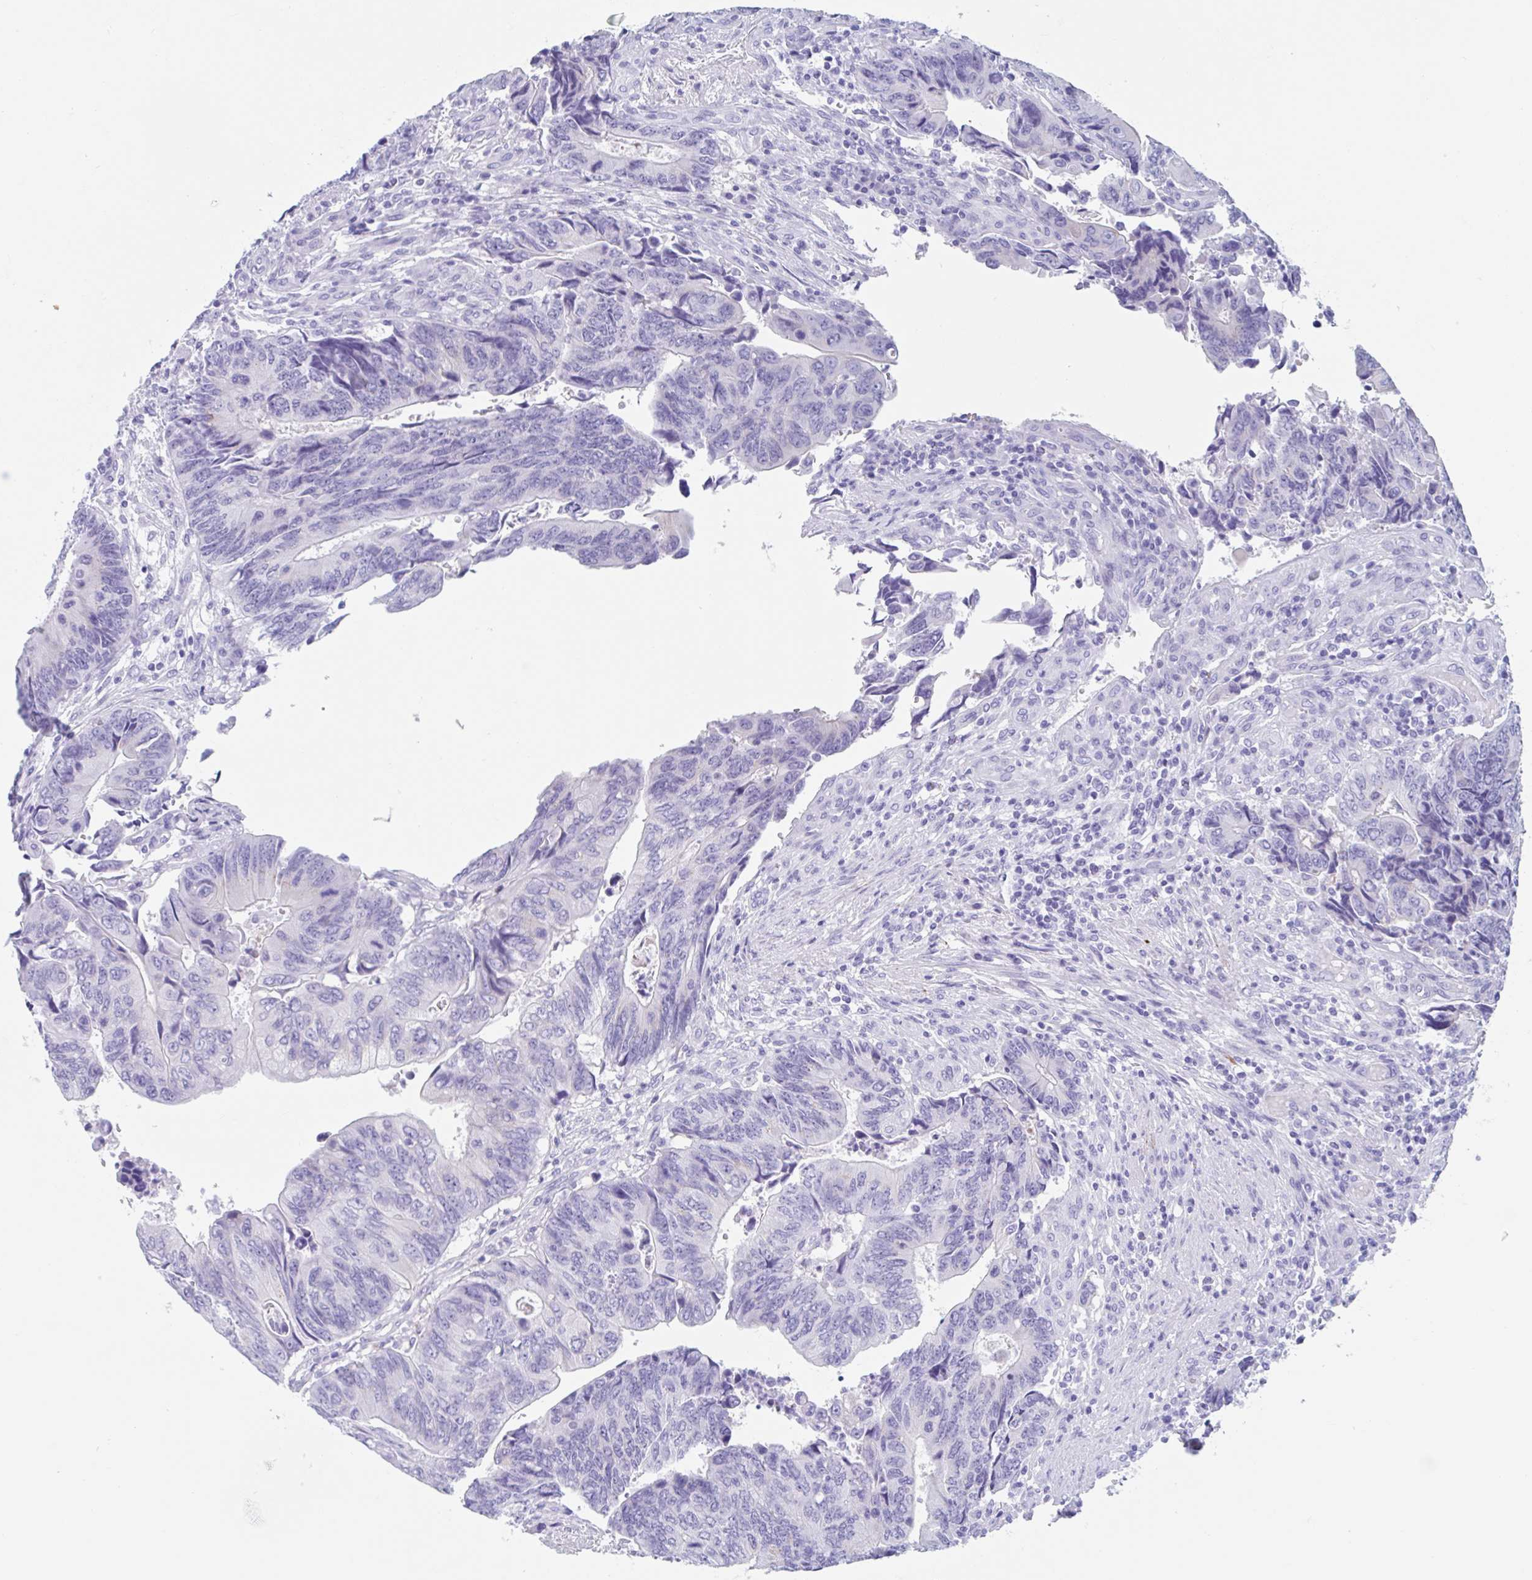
{"staining": {"intensity": "negative", "quantity": "none", "location": "none"}, "tissue": "colorectal cancer", "cell_type": "Tumor cells", "image_type": "cancer", "snomed": [{"axis": "morphology", "description": "Adenocarcinoma, NOS"}, {"axis": "topography", "description": "Colon"}], "caption": "Immunohistochemistry (IHC) of colorectal cancer demonstrates no positivity in tumor cells. The staining was performed using DAB to visualize the protein expression in brown, while the nuclei were stained in blue with hematoxylin (Magnification: 20x).", "gene": "CPTP", "patient": {"sex": "male", "age": 87}}